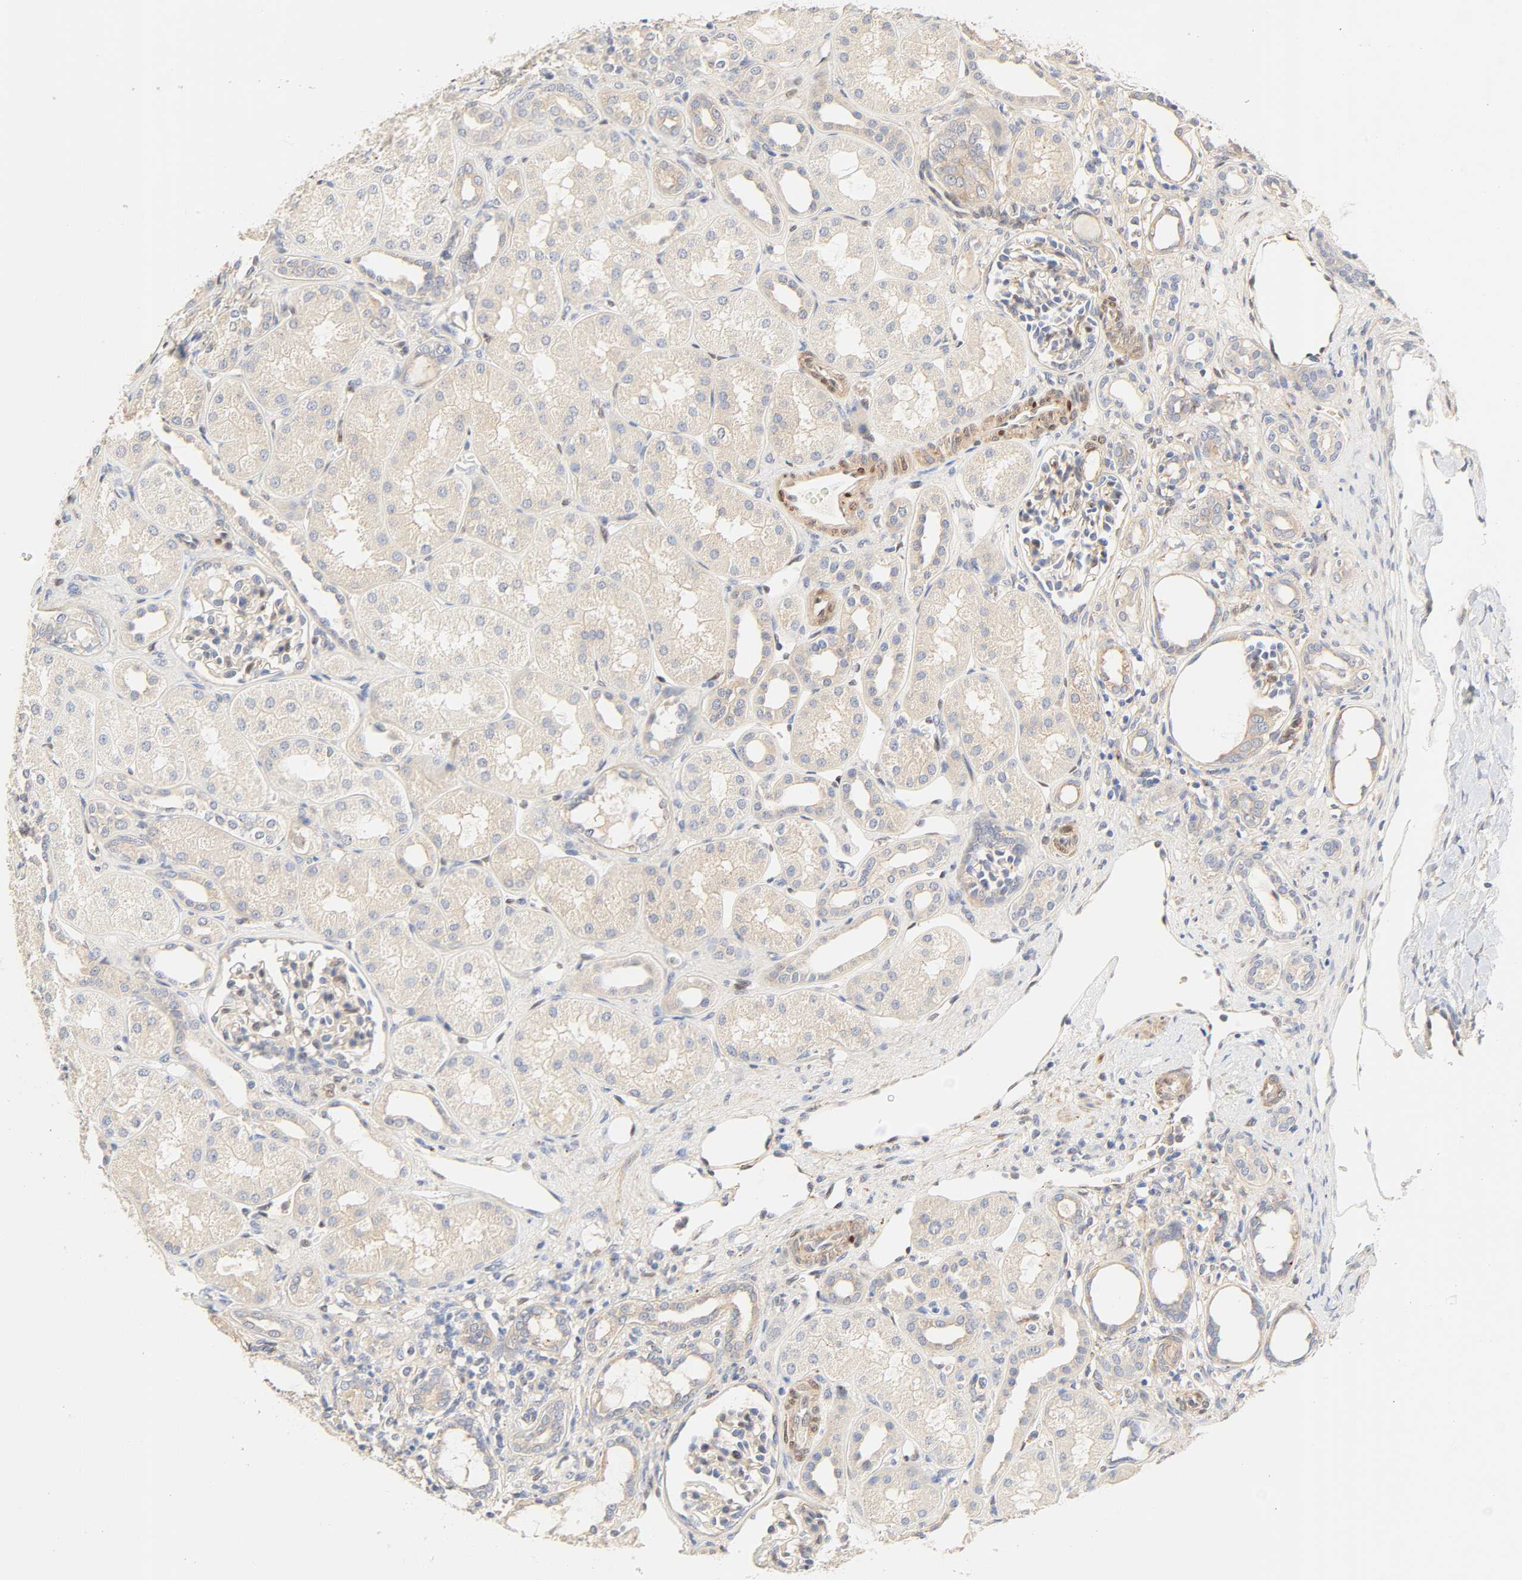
{"staining": {"intensity": "negative", "quantity": "none", "location": "none"}, "tissue": "kidney", "cell_type": "Cells in glomeruli", "image_type": "normal", "snomed": [{"axis": "morphology", "description": "Normal tissue, NOS"}, {"axis": "topography", "description": "Kidney"}], "caption": "The micrograph displays no staining of cells in glomeruli in normal kidney.", "gene": "BORCS8", "patient": {"sex": "male", "age": 7}}